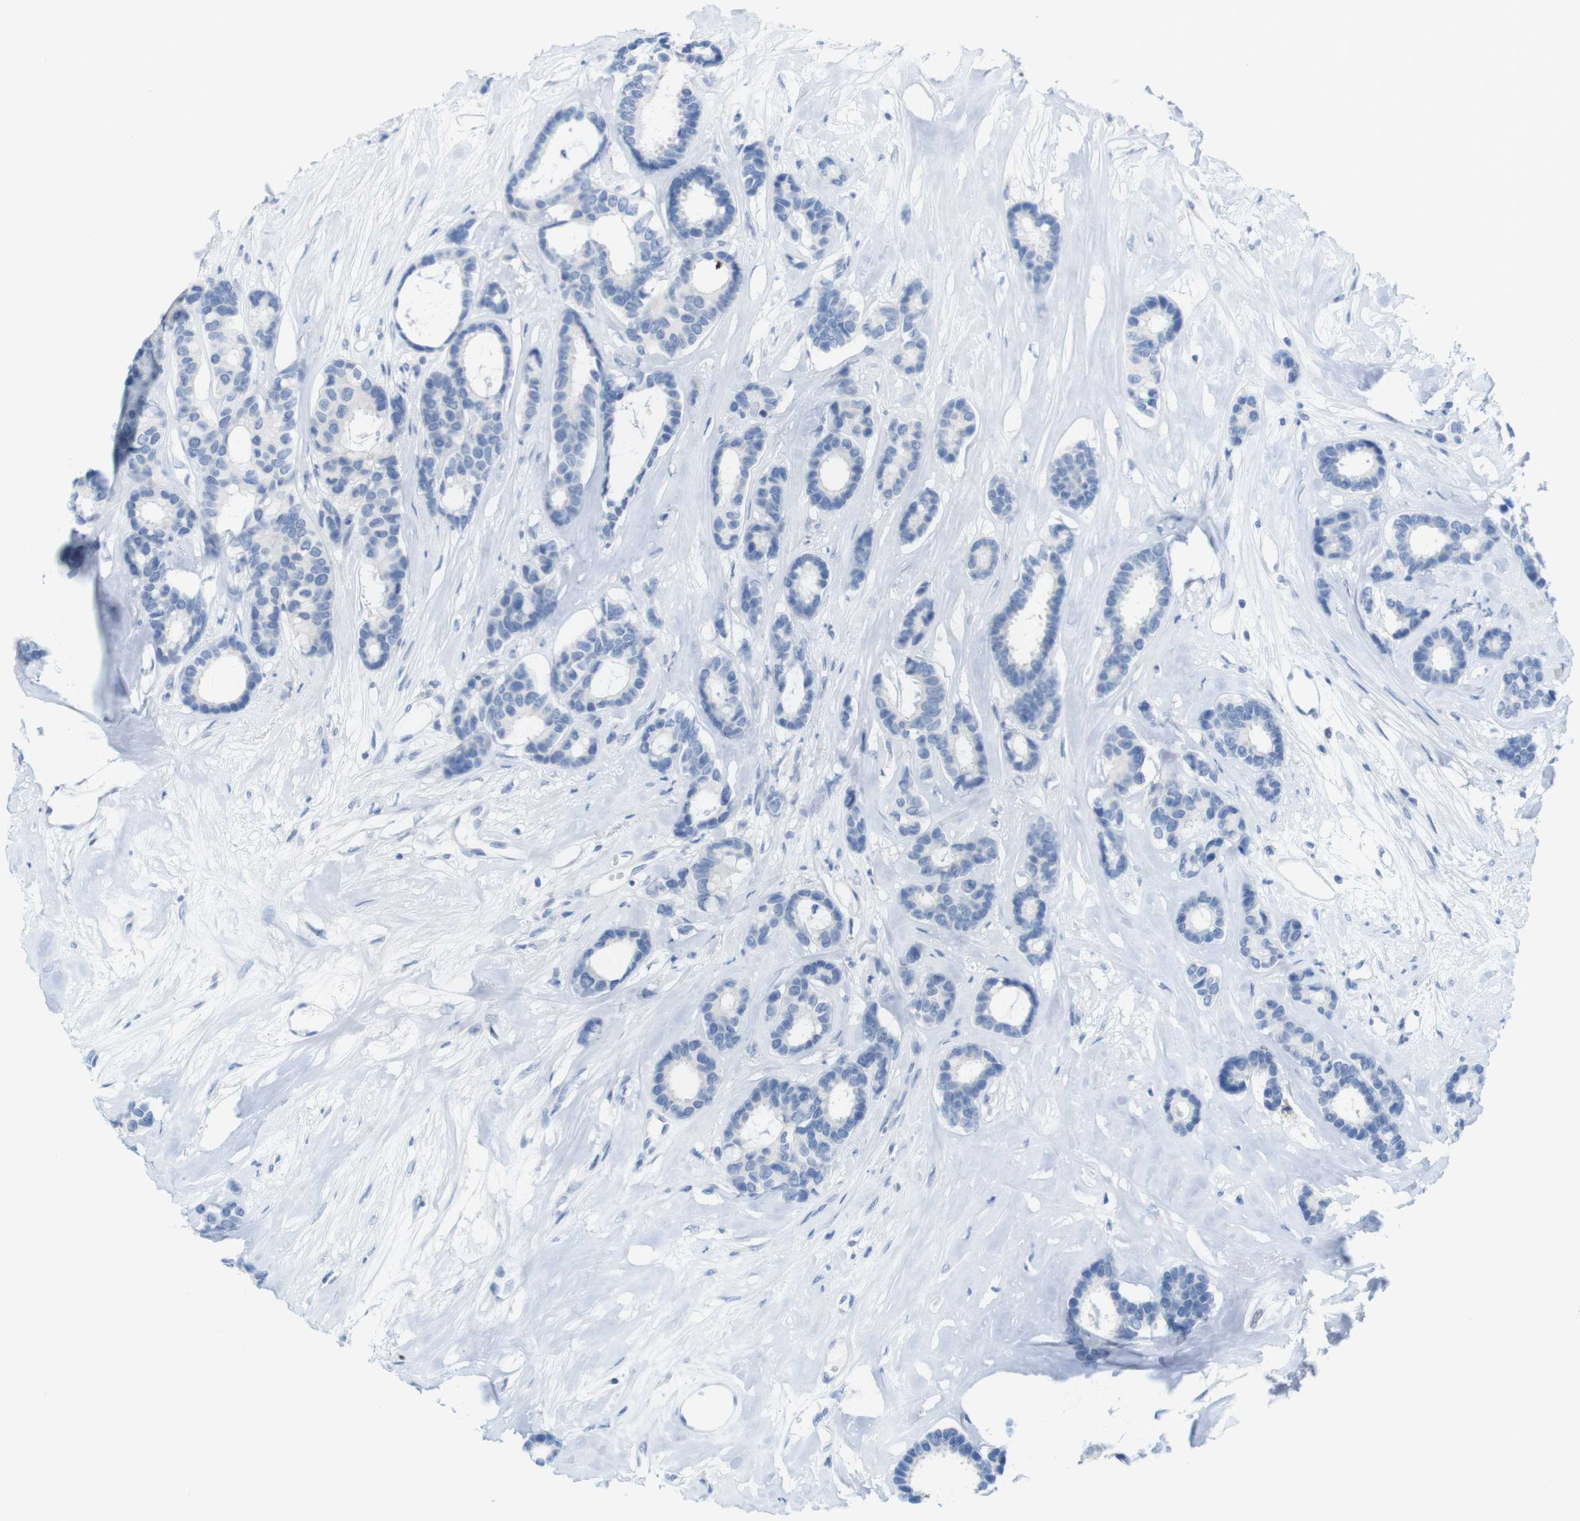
{"staining": {"intensity": "negative", "quantity": "none", "location": "none"}, "tissue": "breast cancer", "cell_type": "Tumor cells", "image_type": "cancer", "snomed": [{"axis": "morphology", "description": "Duct carcinoma"}, {"axis": "topography", "description": "Breast"}], "caption": "This is an IHC micrograph of human breast cancer (infiltrating ductal carcinoma). There is no positivity in tumor cells.", "gene": "OPN1SW", "patient": {"sex": "female", "age": 87}}